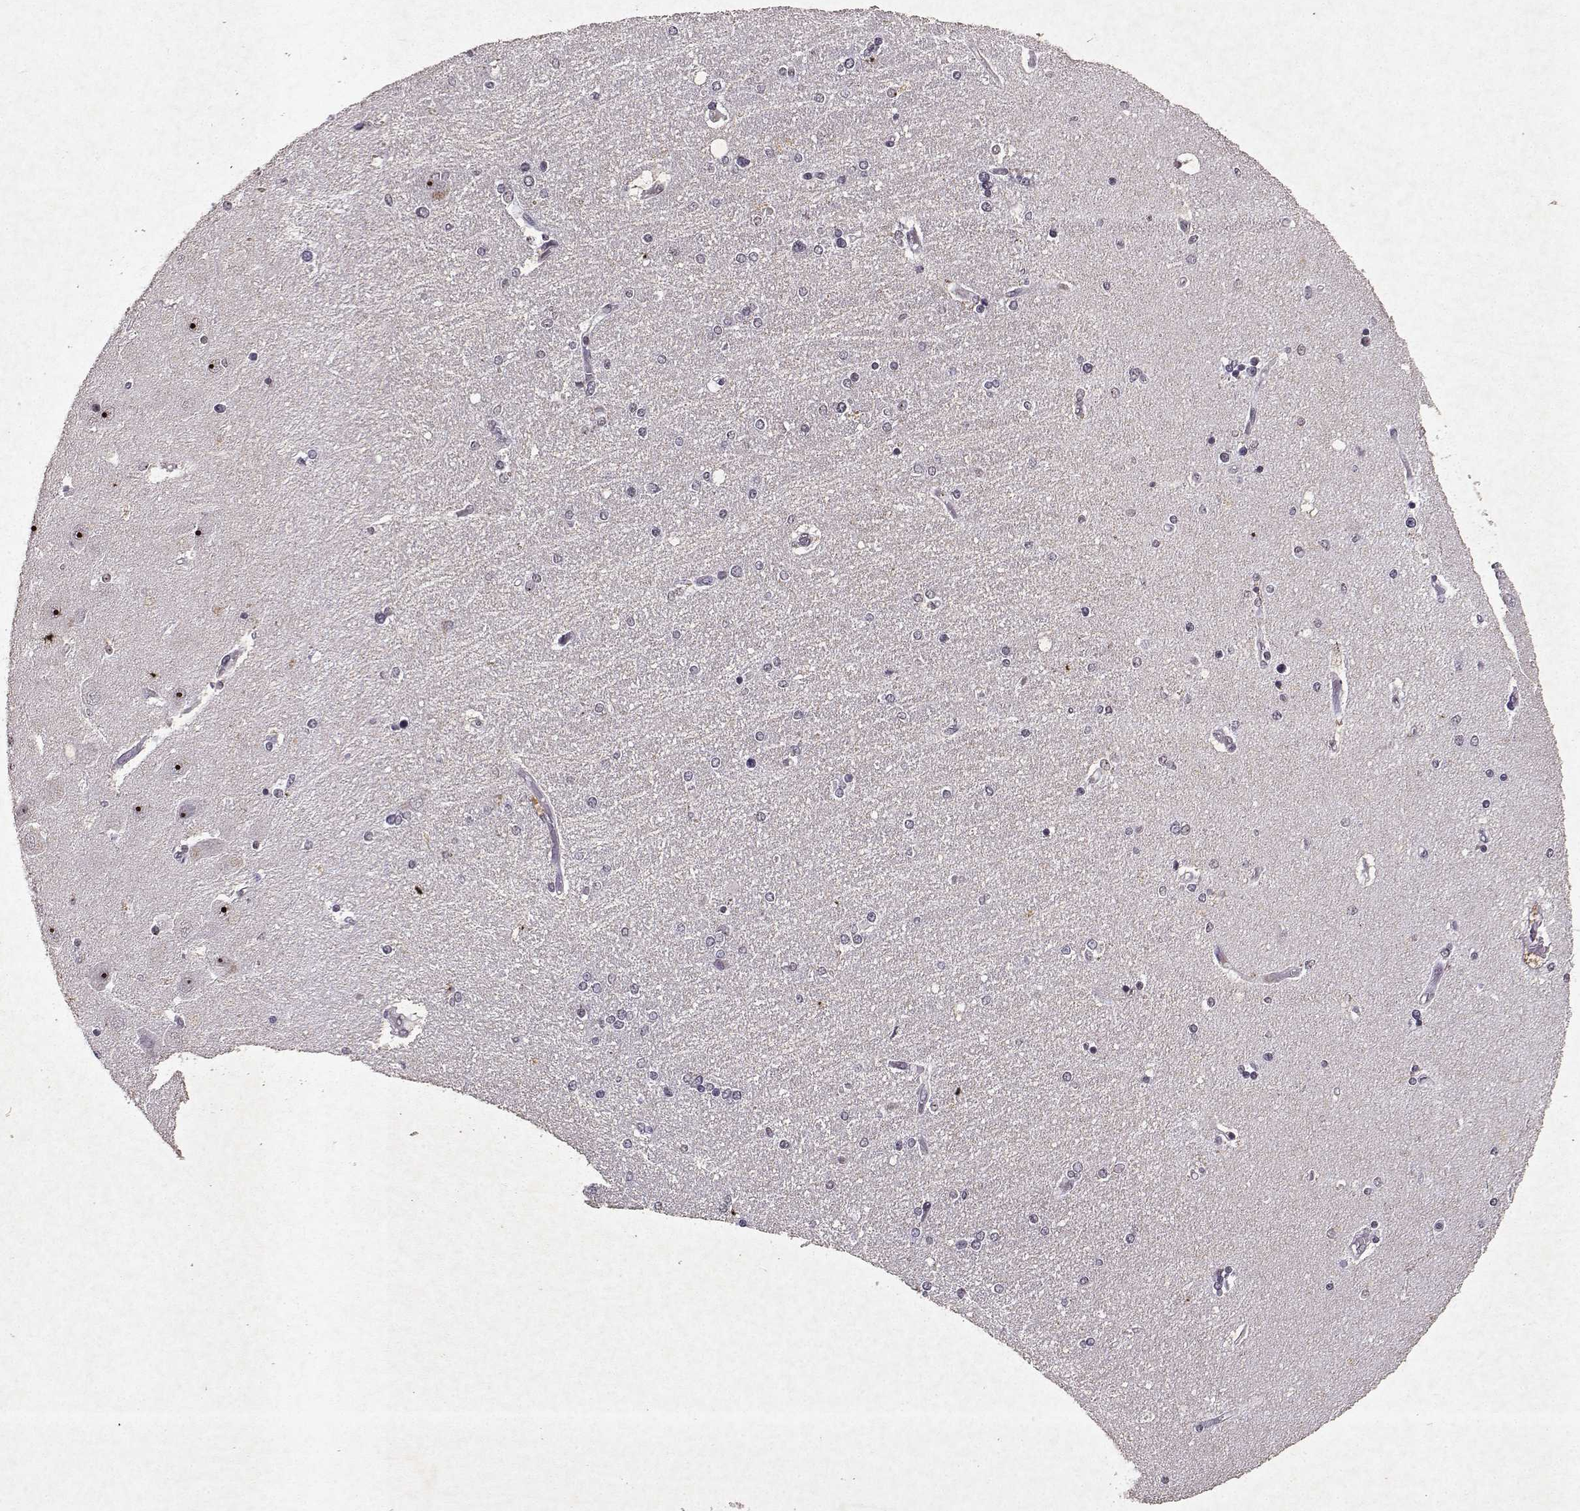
{"staining": {"intensity": "negative", "quantity": "none", "location": "none"}, "tissue": "hippocampus", "cell_type": "Glial cells", "image_type": "normal", "snomed": [{"axis": "morphology", "description": "Normal tissue, NOS"}, {"axis": "topography", "description": "Hippocampus"}], "caption": "Glial cells are negative for protein expression in benign human hippocampus.", "gene": "DDX56", "patient": {"sex": "female", "age": 54}}